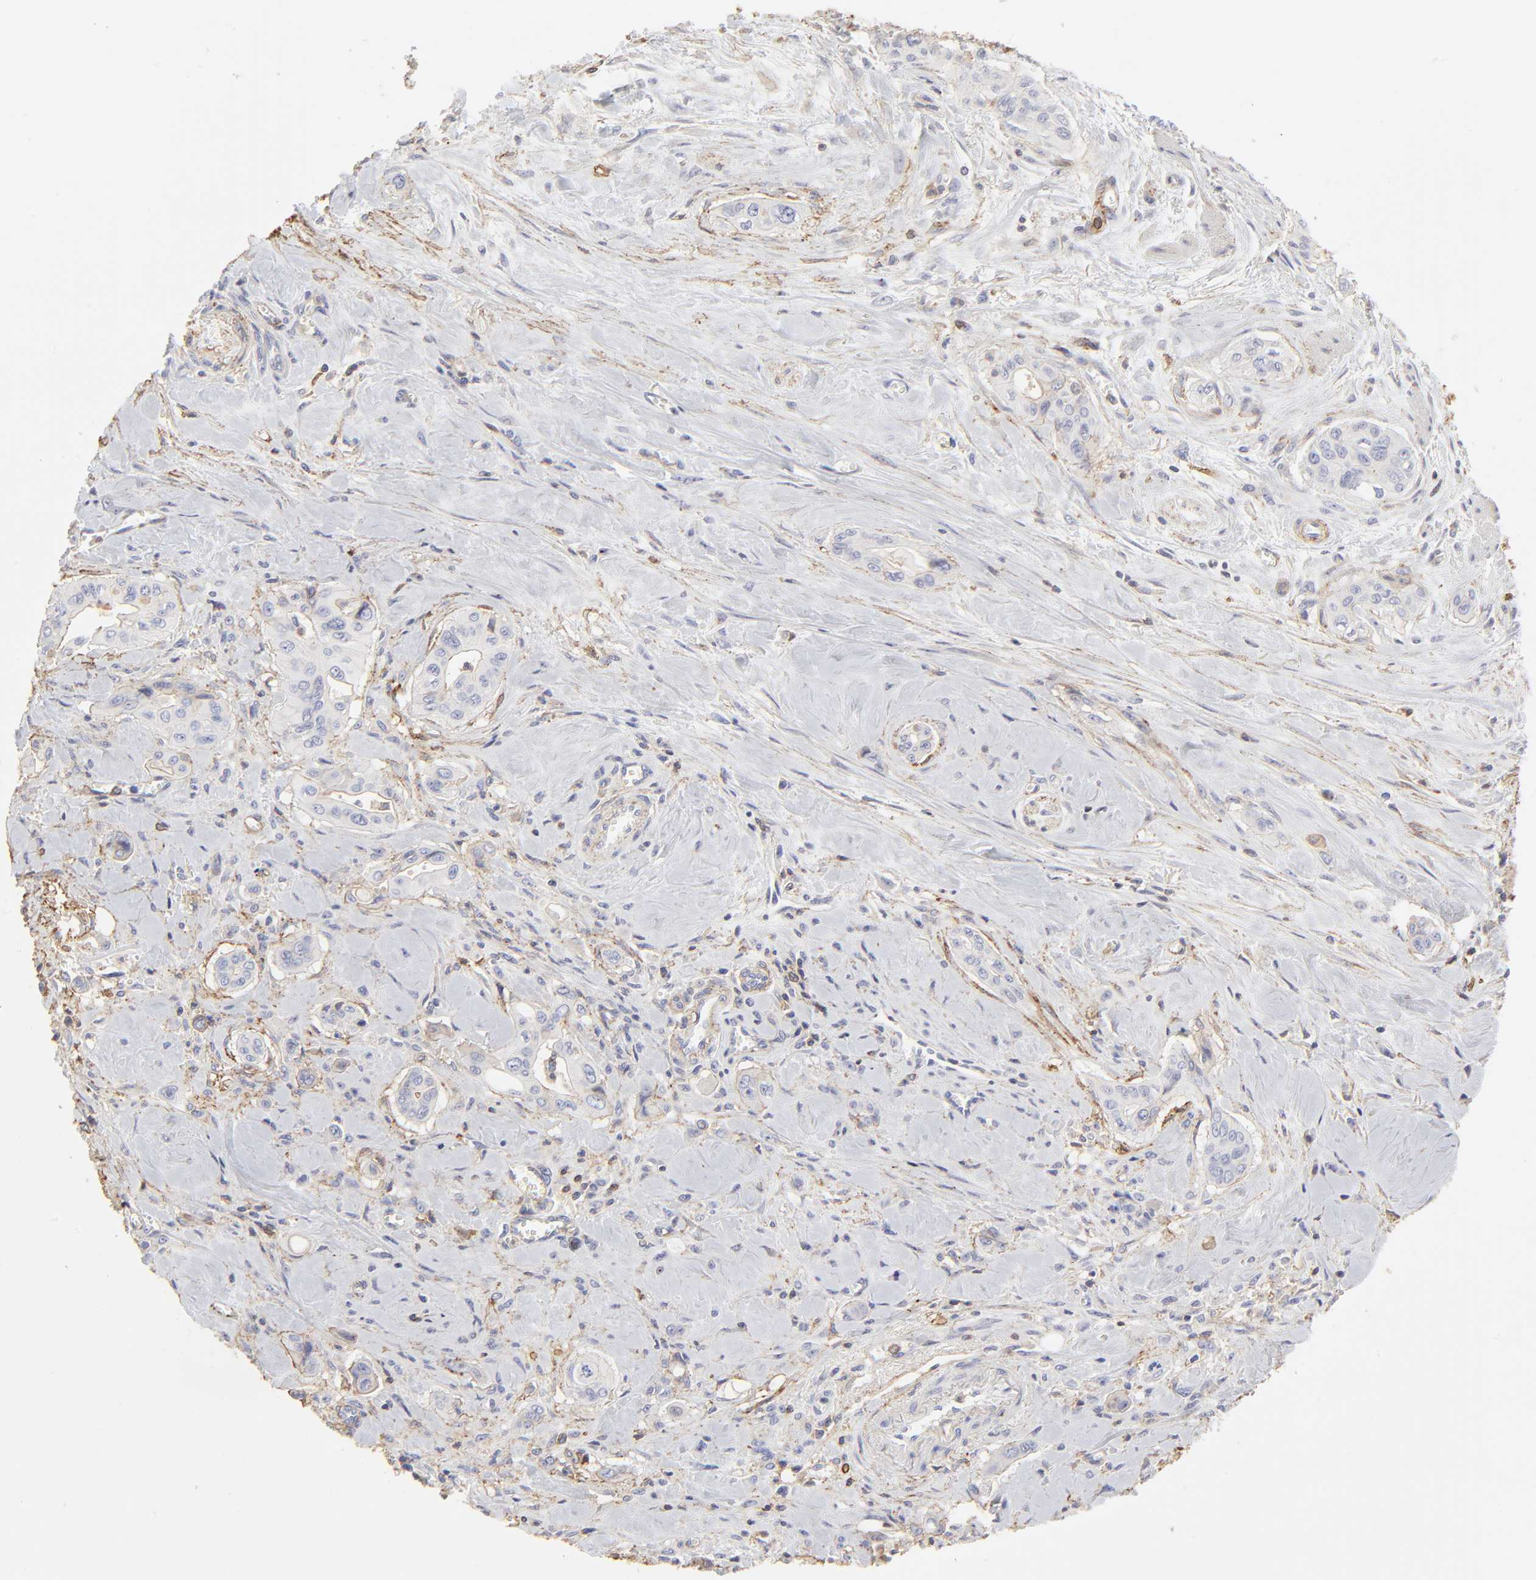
{"staining": {"intensity": "negative", "quantity": "none", "location": "none"}, "tissue": "pancreatic cancer", "cell_type": "Tumor cells", "image_type": "cancer", "snomed": [{"axis": "morphology", "description": "Adenocarcinoma, NOS"}, {"axis": "topography", "description": "Pancreas"}], "caption": "Tumor cells show no significant staining in adenocarcinoma (pancreatic). The staining is performed using DAB (3,3'-diaminobenzidine) brown chromogen with nuclei counter-stained in using hematoxylin.", "gene": "ANXA6", "patient": {"sex": "male", "age": 77}}